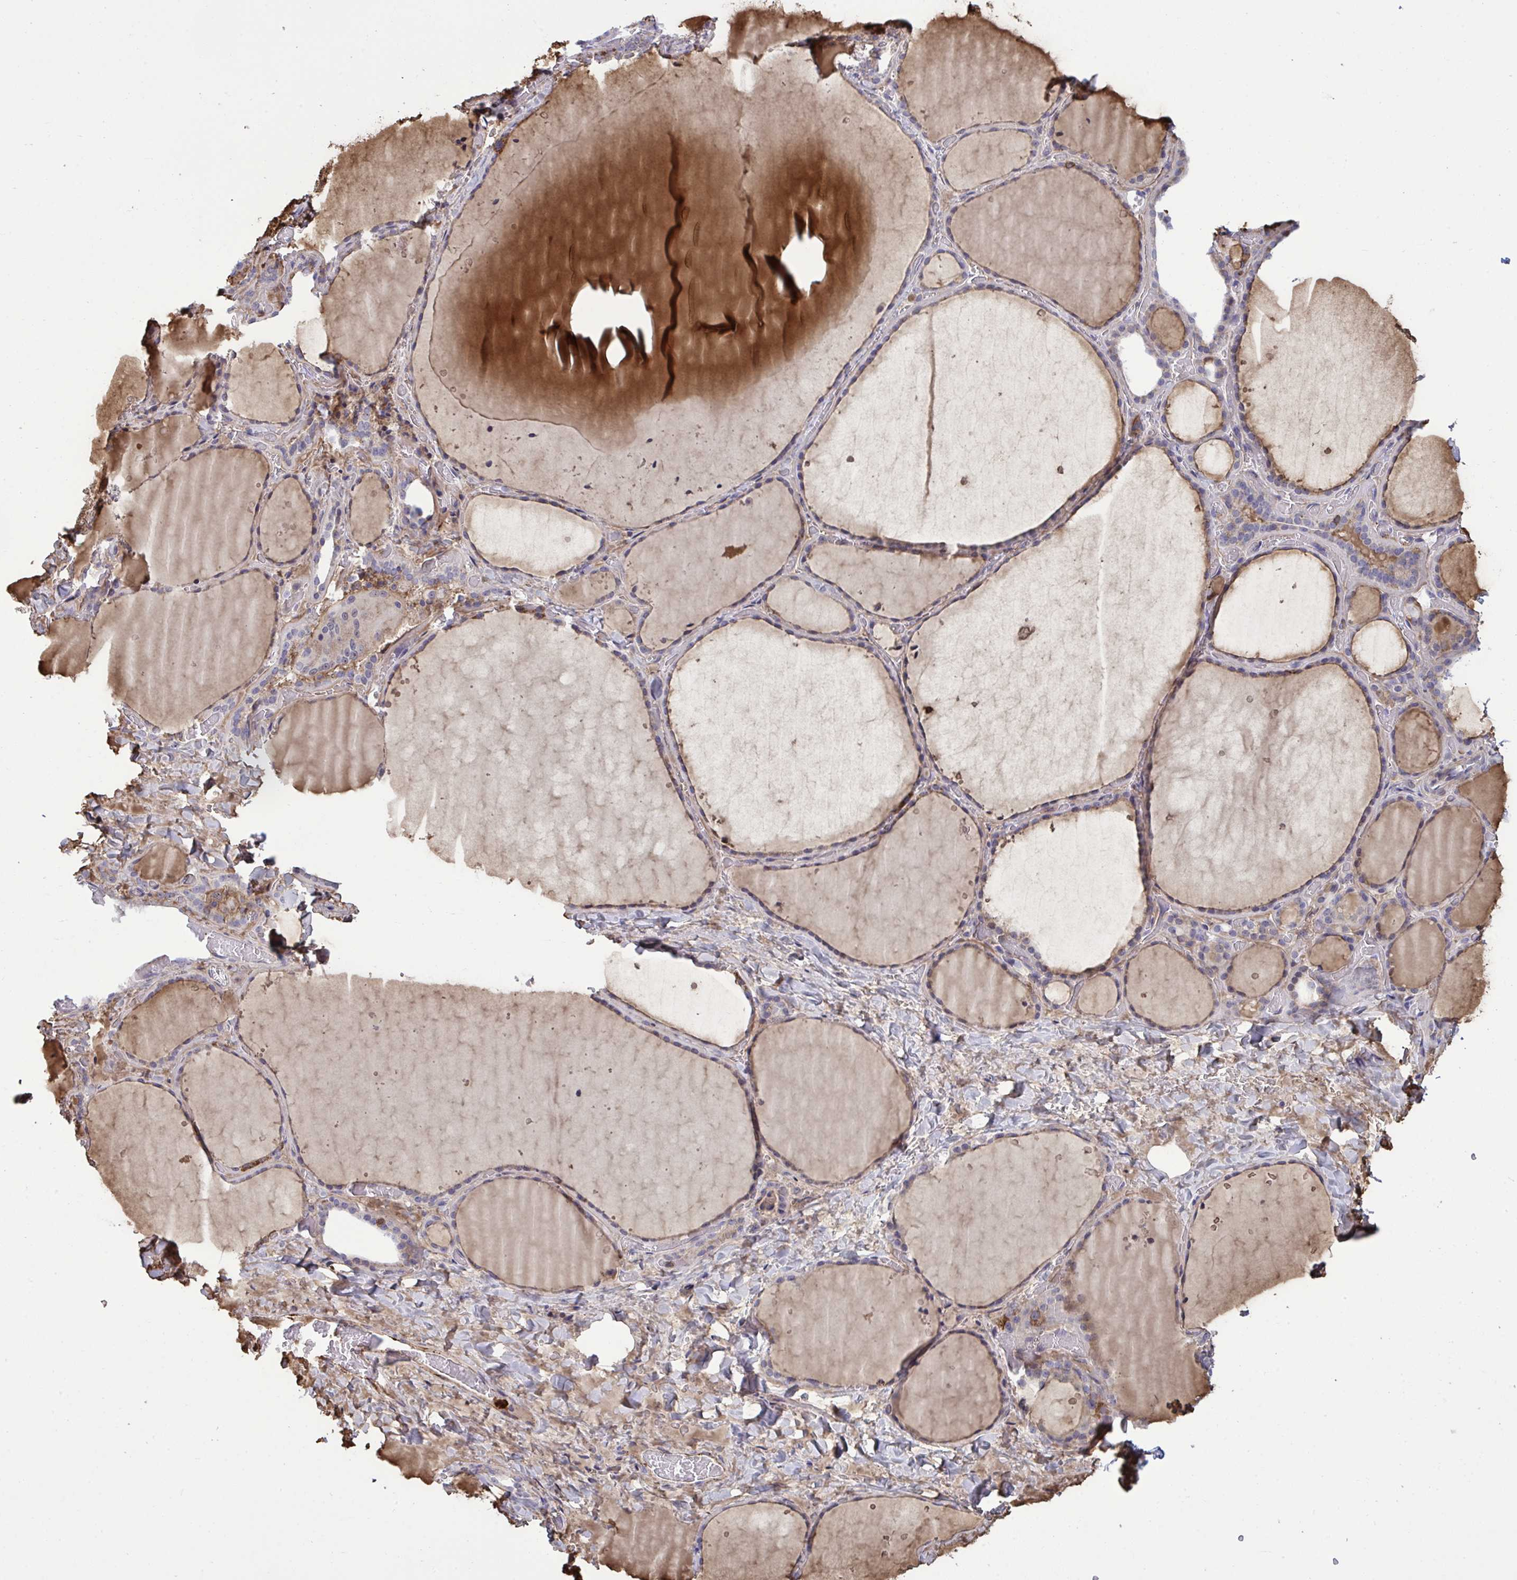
{"staining": {"intensity": "moderate", "quantity": "25%-75%", "location": "cytoplasmic/membranous"}, "tissue": "thyroid gland", "cell_type": "Glandular cells", "image_type": "normal", "snomed": [{"axis": "morphology", "description": "Normal tissue, NOS"}, {"axis": "topography", "description": "Thyroid gland"}], "caption": "Unremarkable thyroid gland shows moderate cytoplasmic/membranous positivity in about 25%-75% of glandular cells, visualized by immunohistochemistry.", "gene": "CD101", "patient": {"sex": "female", "age": 36}}